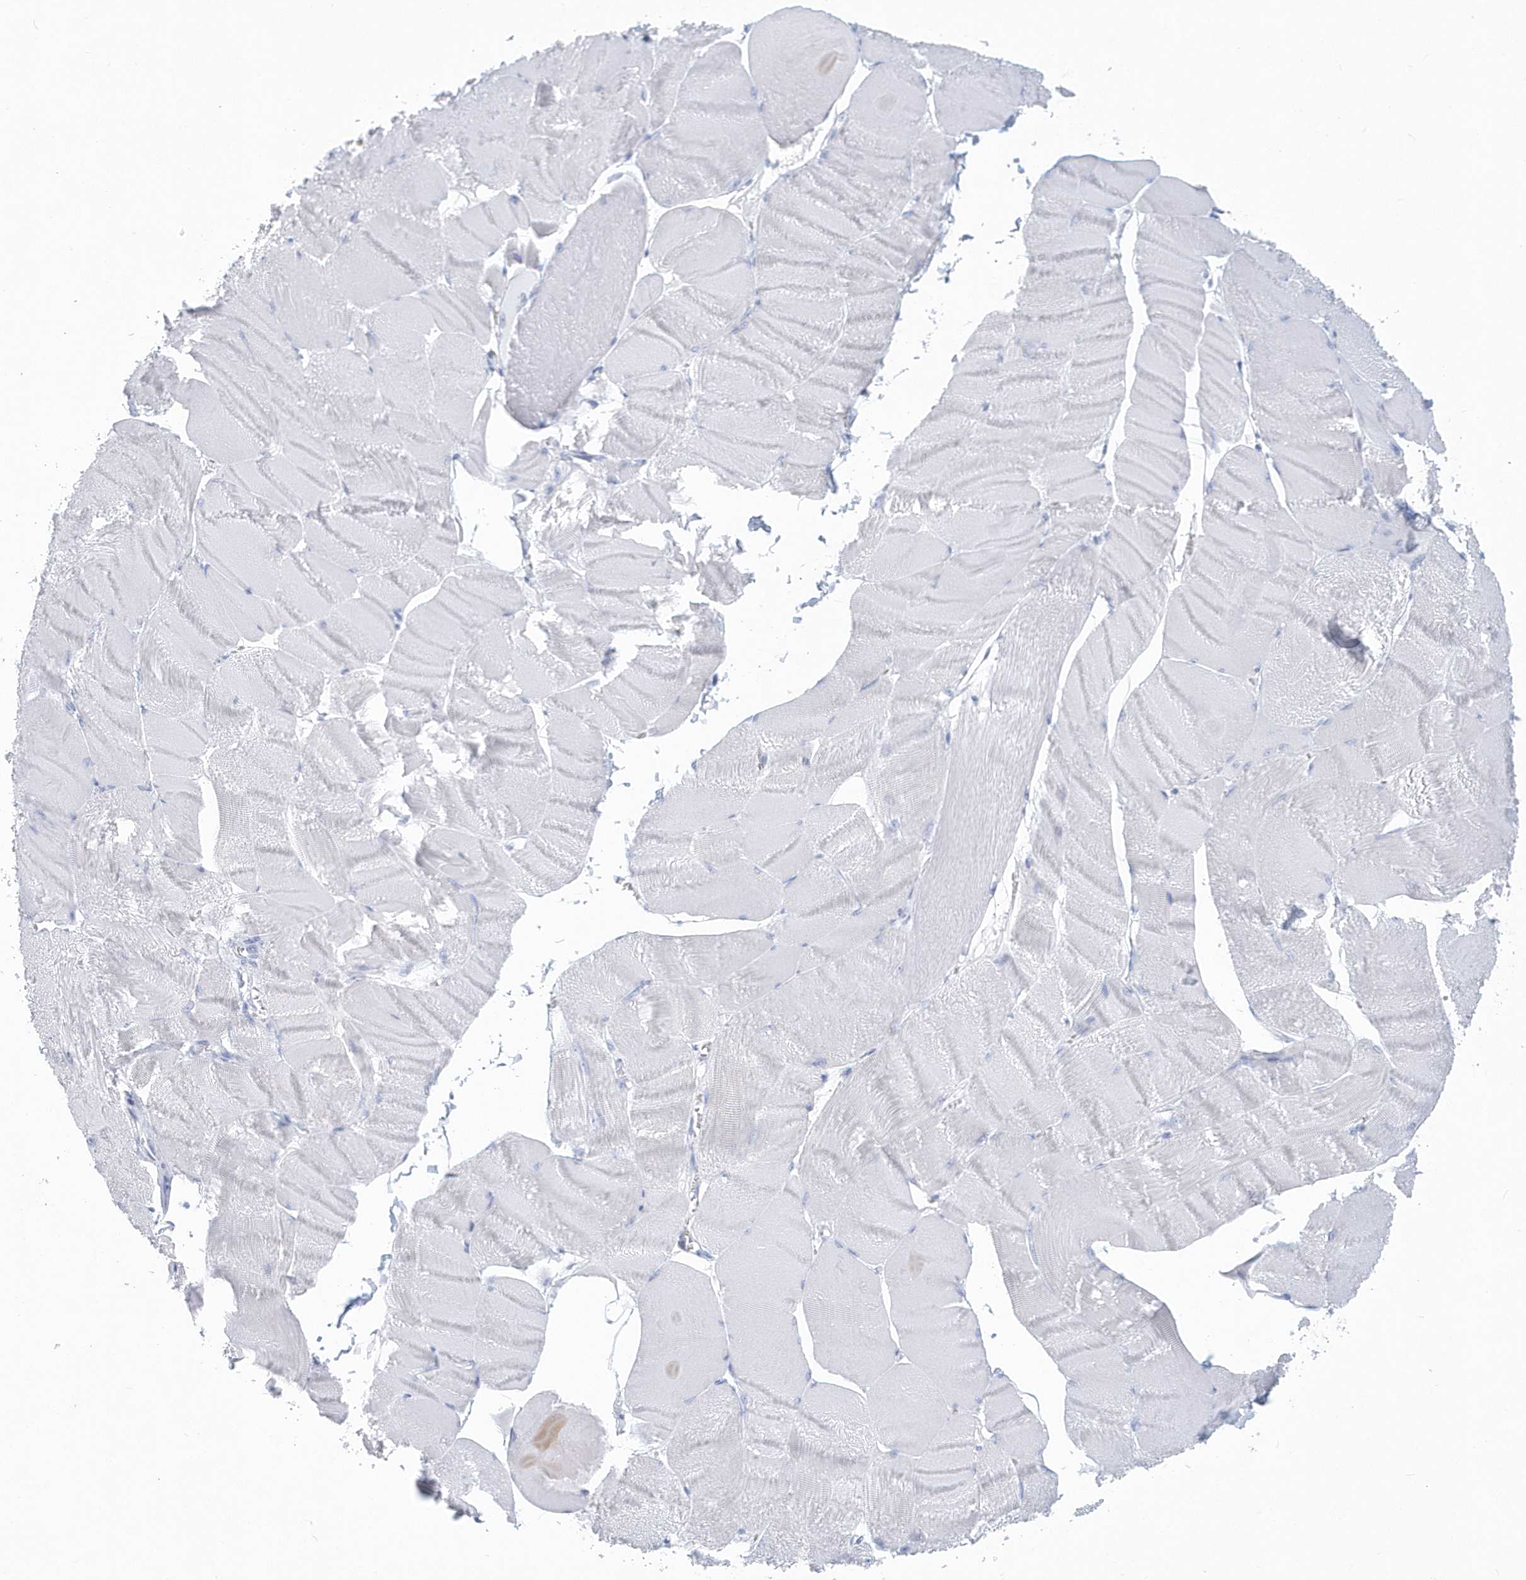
{"staining": {"intensity": "negative", "quantity": "none", "location": "none"}, "tissue": "skeletal muscle", "cell_type": "Myocytes", "image_type": "normal", "snomed": [{"axis": "morphology", "description": "Normal tissue, NOS"}, {"axis": "morphology", "description": "Basal cell carcinoma"}, {"axis": "topography", "description": "Skeletal muscle"}], "caption": "Immunohistochemistry (IHC) image of normal skeletal muscle stained for a protein (brown), which displays no staining in myocytes. The staining was performed using DAB to visualize the protein expression in brown, while the nuclei were stained in blue with hematoxylin (Magnification: 20x).", "gene": "PTPRO", "patient": {"sex": "female", "age": 64}}